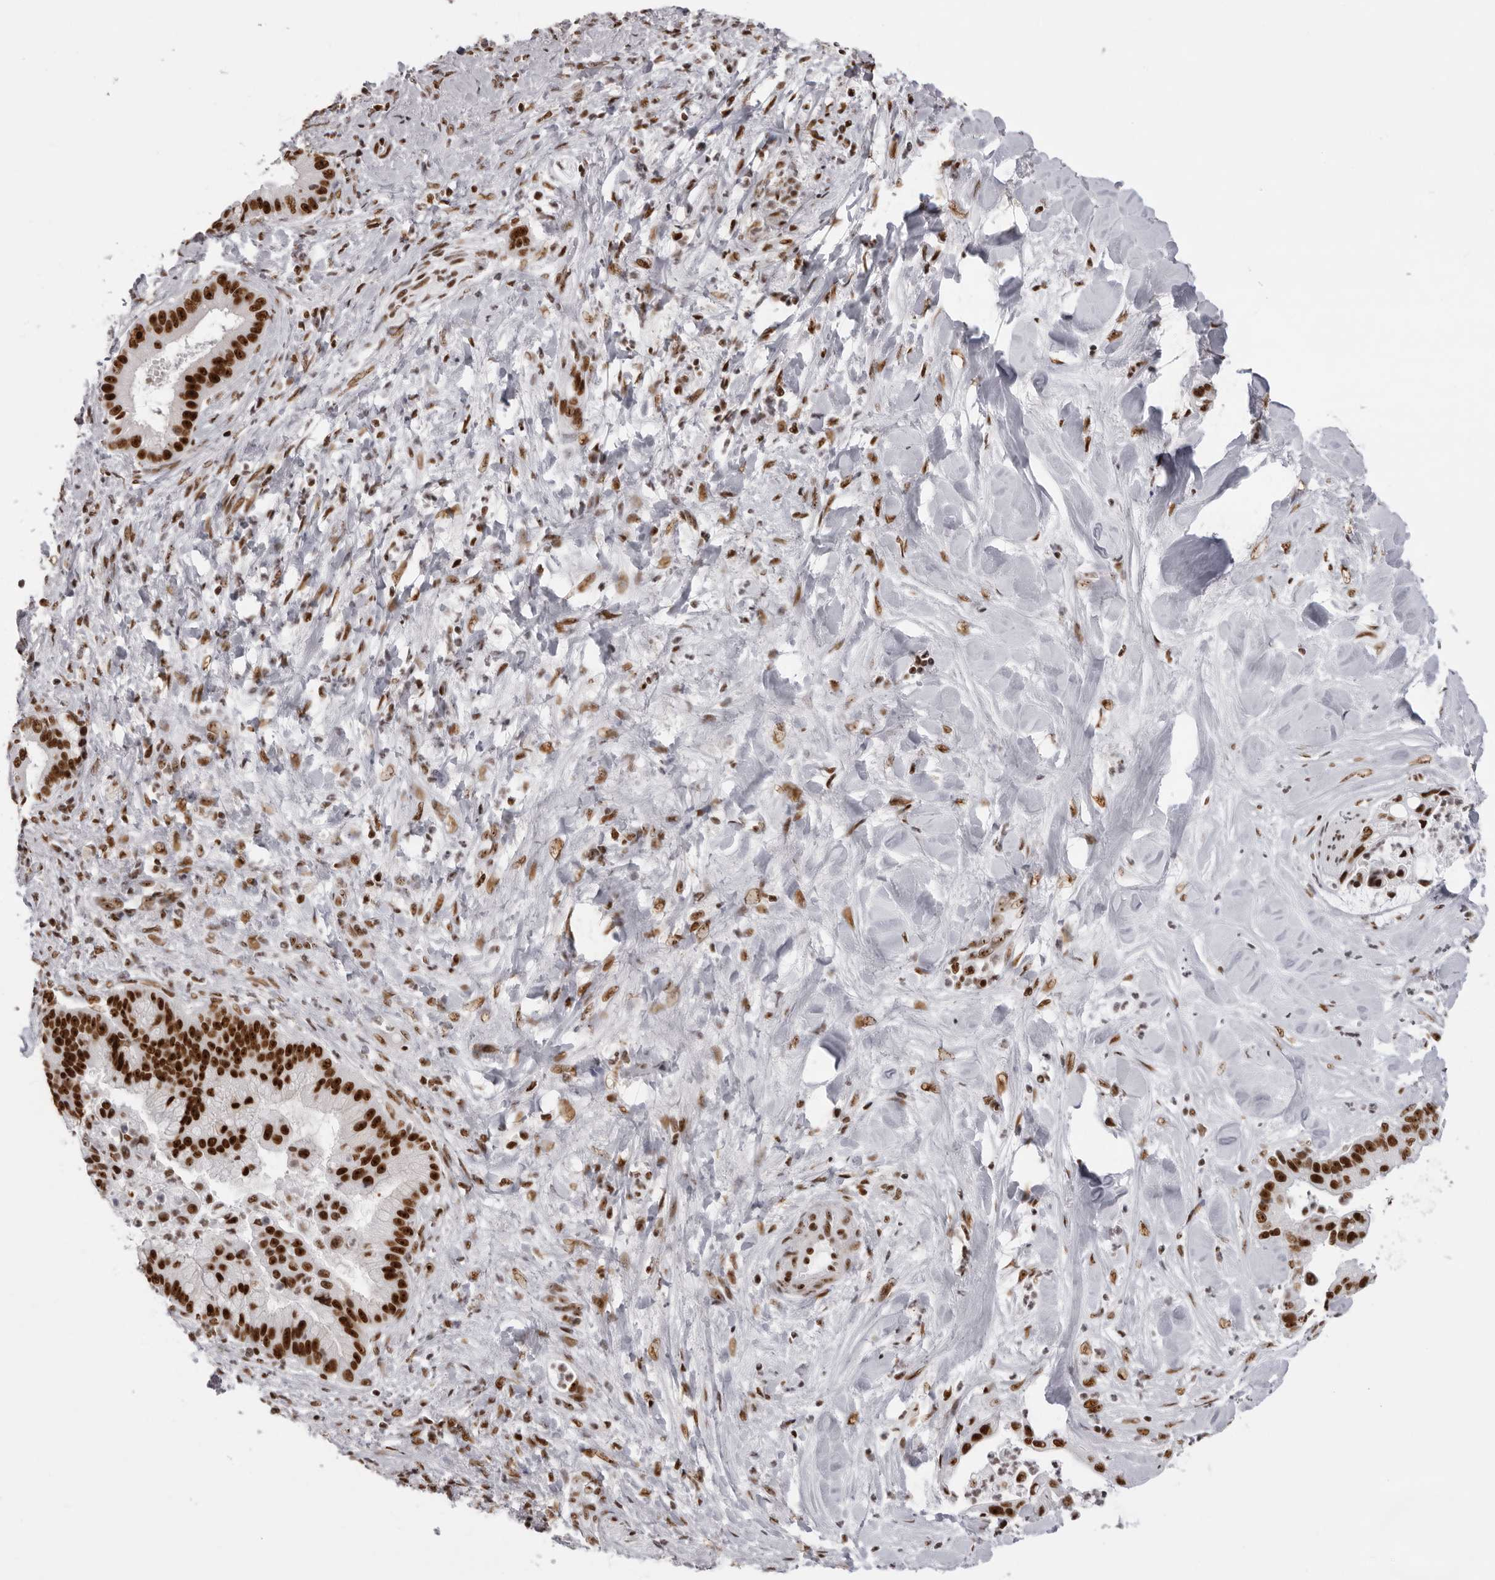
{"staining": {"intensity": "strong", "quantity": ">75%", "location": "nuclear"}, "tissue": "liver cancer", "cell_type": "Tumor cells", "image_type": "cancer", "snomed": [{"axis": "morphology", "description": "Cholangiocarcinoma"}, {"axis": "topography", "description": "Liver"}], "caption": "A photomicrograph of liver cancer (cholangiocarcinoma) stained for a protein demonstrates strong nuclear brown staining in tumor cells. The protein is shown in brown color, while the nuclei are stained blue.", "gene": "DHX9", "patient": {"sex": "female", "age": 54}}